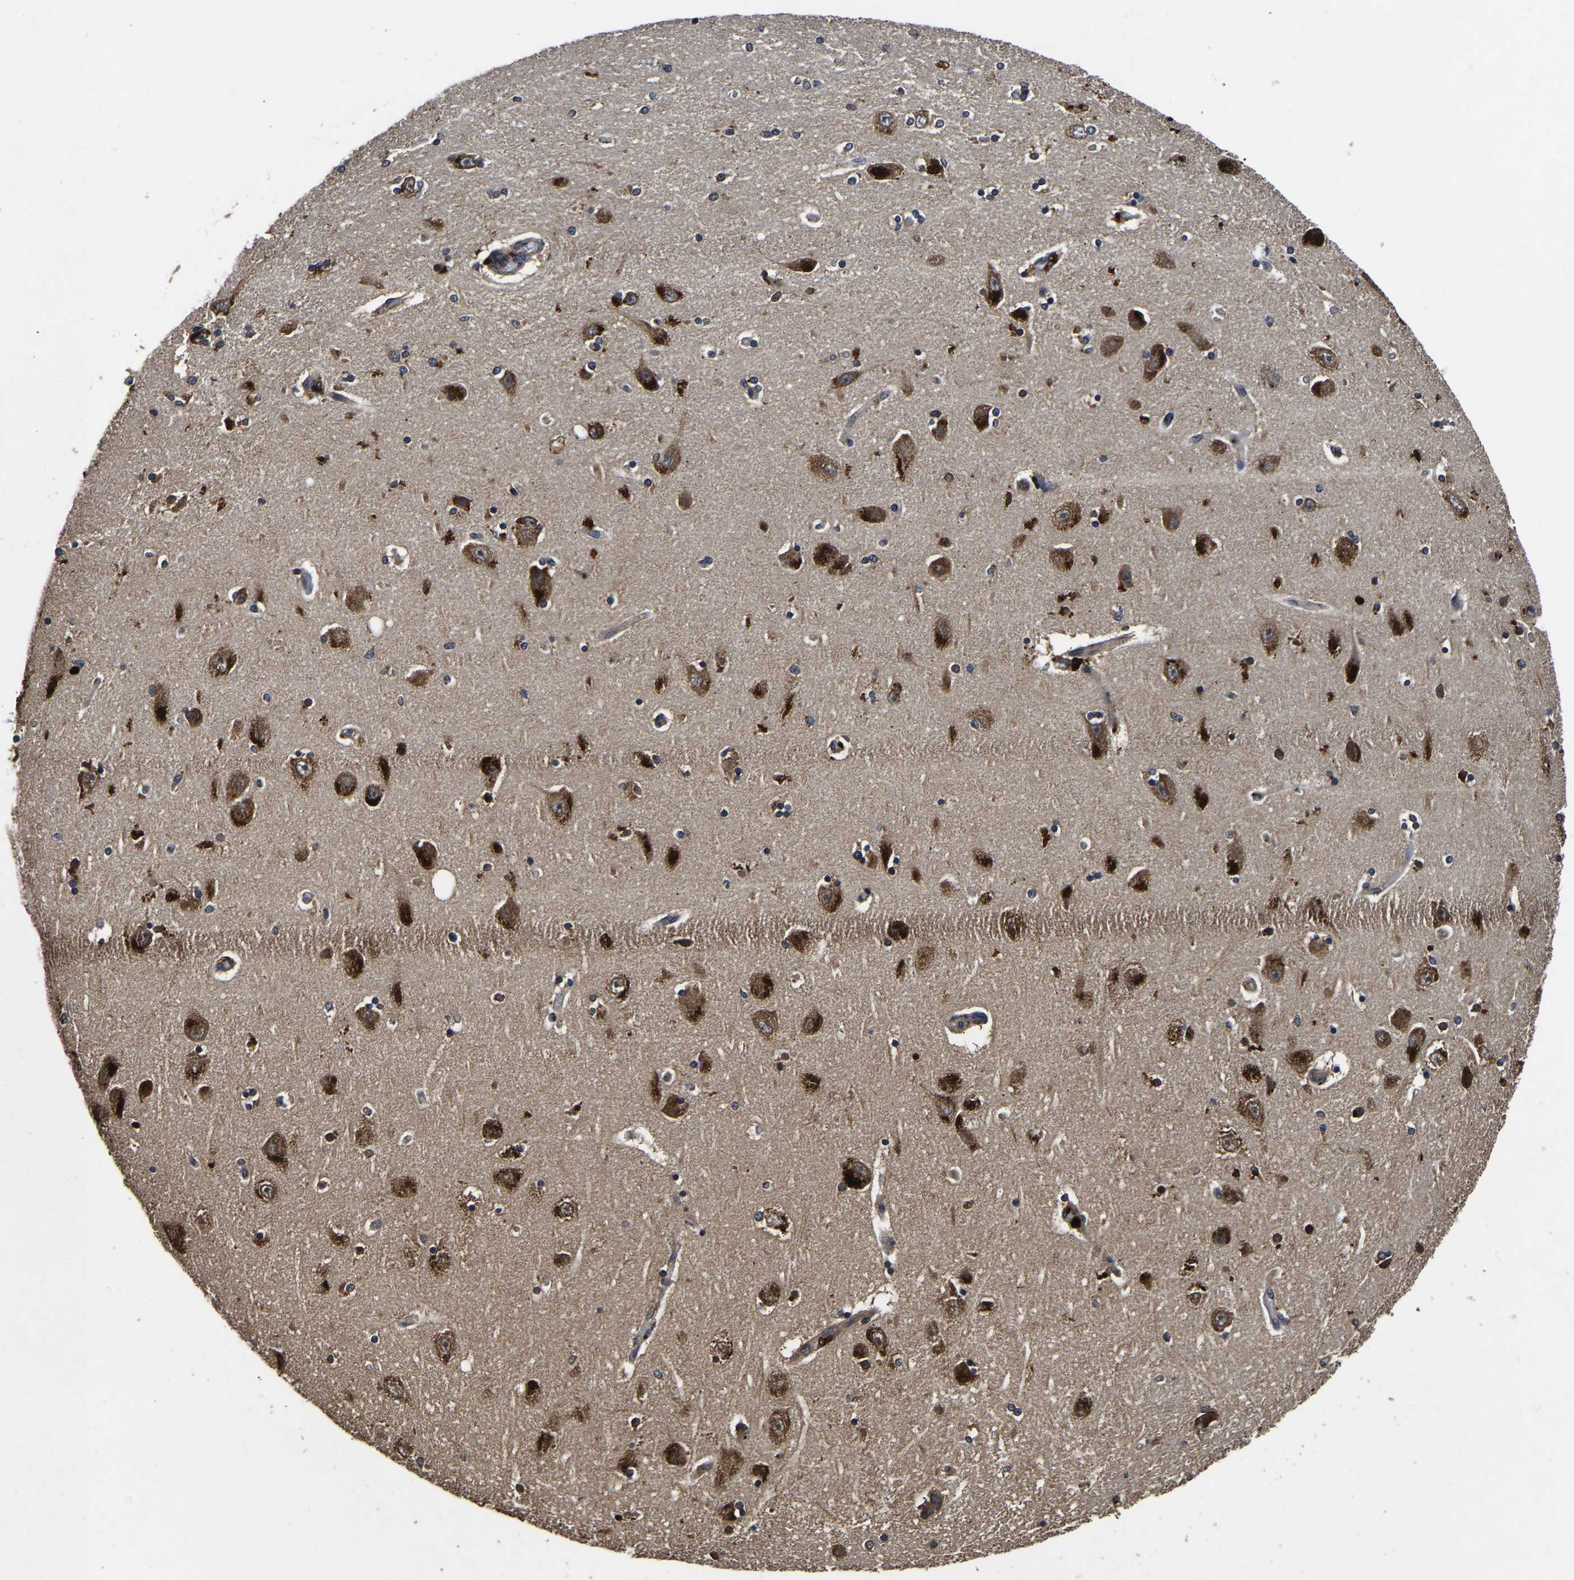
{"staining": {"intensity": "moderate", "quantity": "<25%", "location": "cytoplasmic/membranous"}, "tissue": "hippocampus", "cell_type": "Glial cells", "image_type": "normal", "snomed": [{"axis": "morphology", "description": "Normal tissue, NOS"}, {"axis": "topography", "description": "Hippocampus"}], "caption": "A high-resolution image shows immunohistochemistry (IHC) staining of benign hippocampus, which exhibits moderate cytoplasmic/membranous staining in about <25% of glial cells. Using DAB (3,3'-diaminobenzidine) (brown) and hematoxylin (blue) stains, captured at high magnification using brightfield microscopy.", "gene": "CRYZL1", "patient": {"sex": "female", "age": 54}}